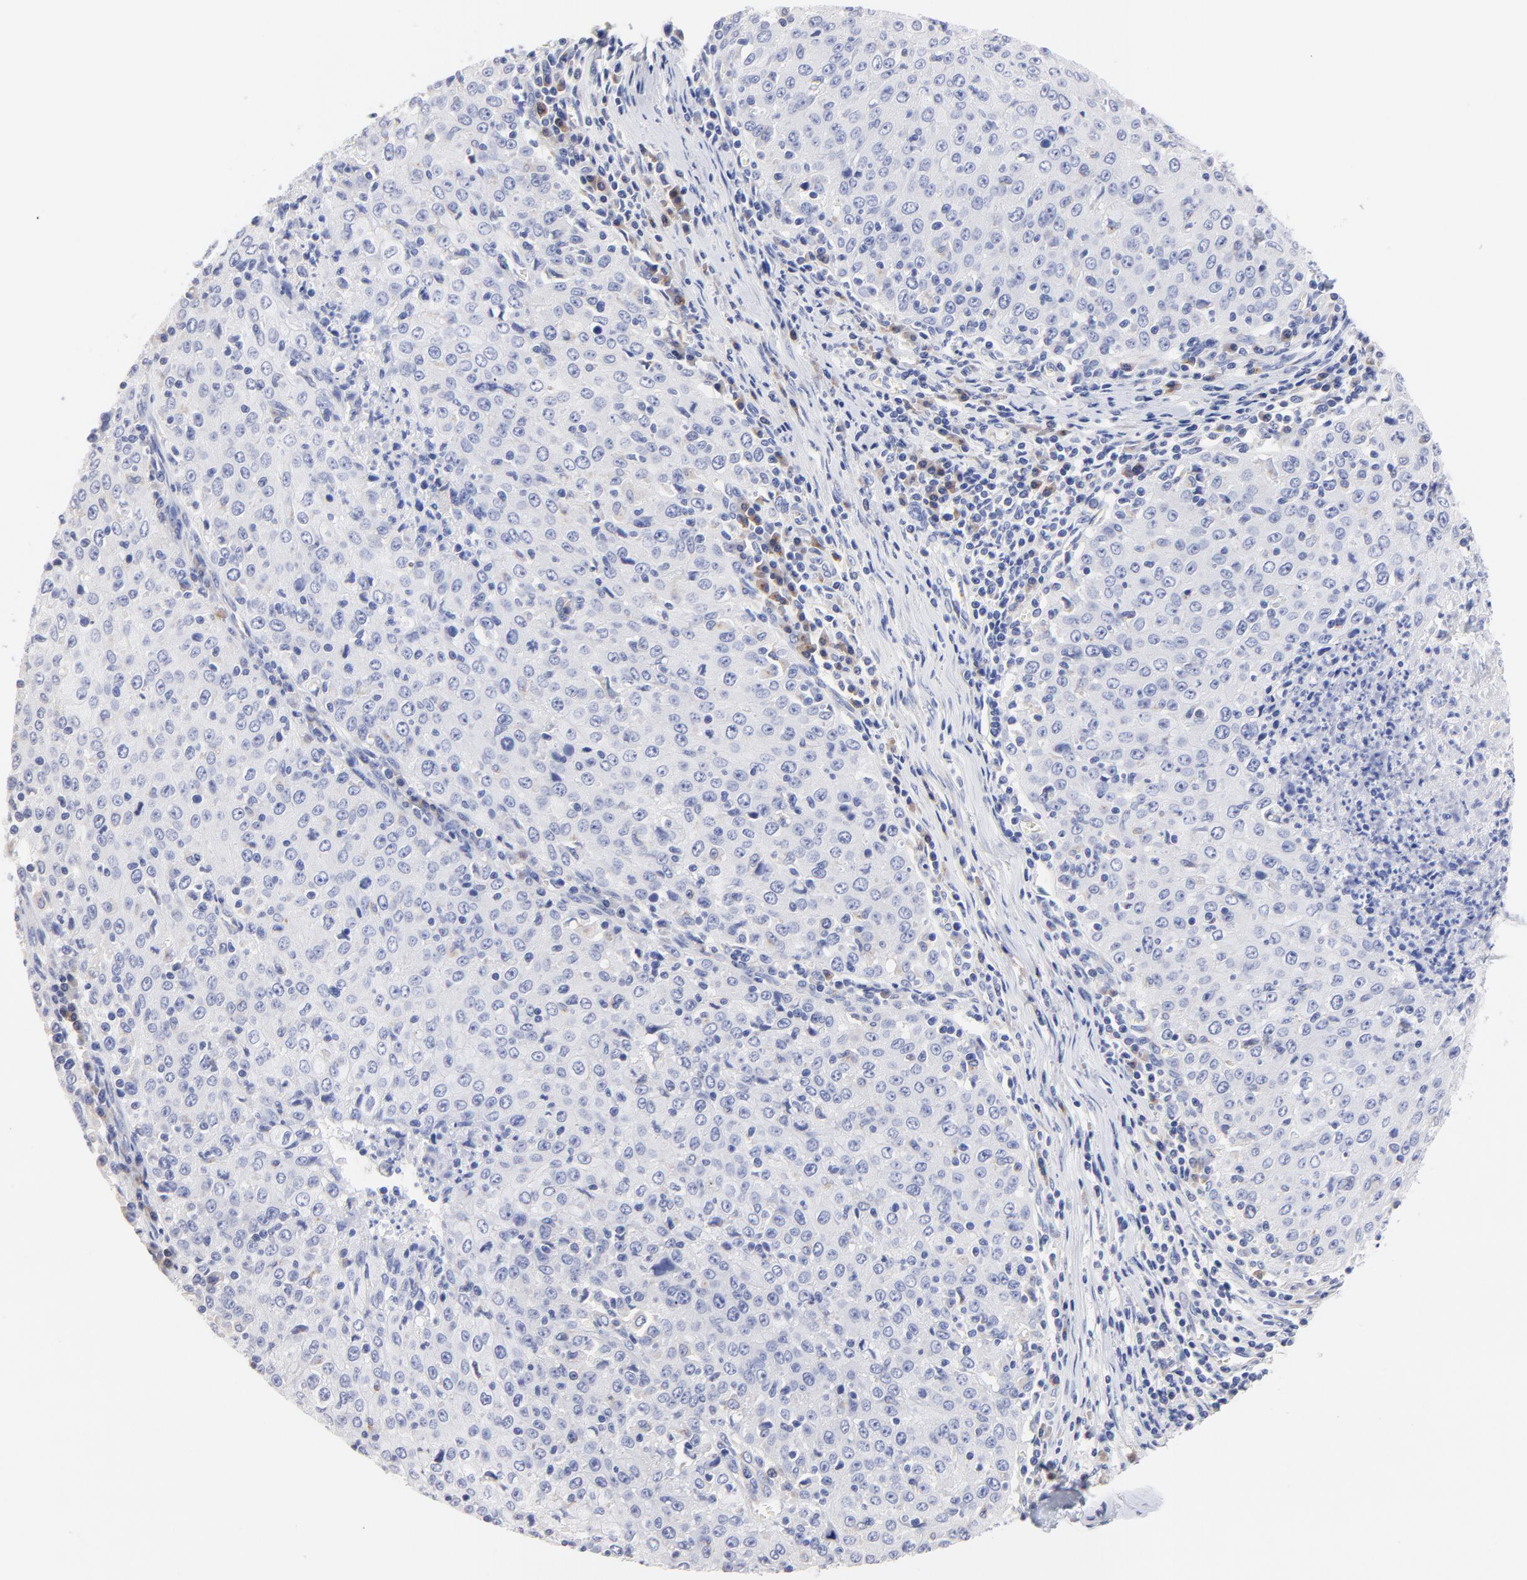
{"staining": {"intensity": "negative", "quantity": "none", "location": "none"}, "tissue": "cervical cancer", "cell_type": "Tumor cells", "image_type": "cancer", "snomed": [{"axis": "morphology", "description": "Squamous cell carcinoma, NOS"}, {"axis": "topography", "description": "Cervix"}], "caption": "There is no significant positivity in tumor cells of cervical squamous cell carcinoma. The staining was performed using DAB (3,3'-diaminobenzidine) to visualize the protein expression in brown, while the nuclei were stained in blue with hematoxylin (Magnification: 20x).", "gene": "LAX1", "patient": {"sex": "female", "age": 27}}